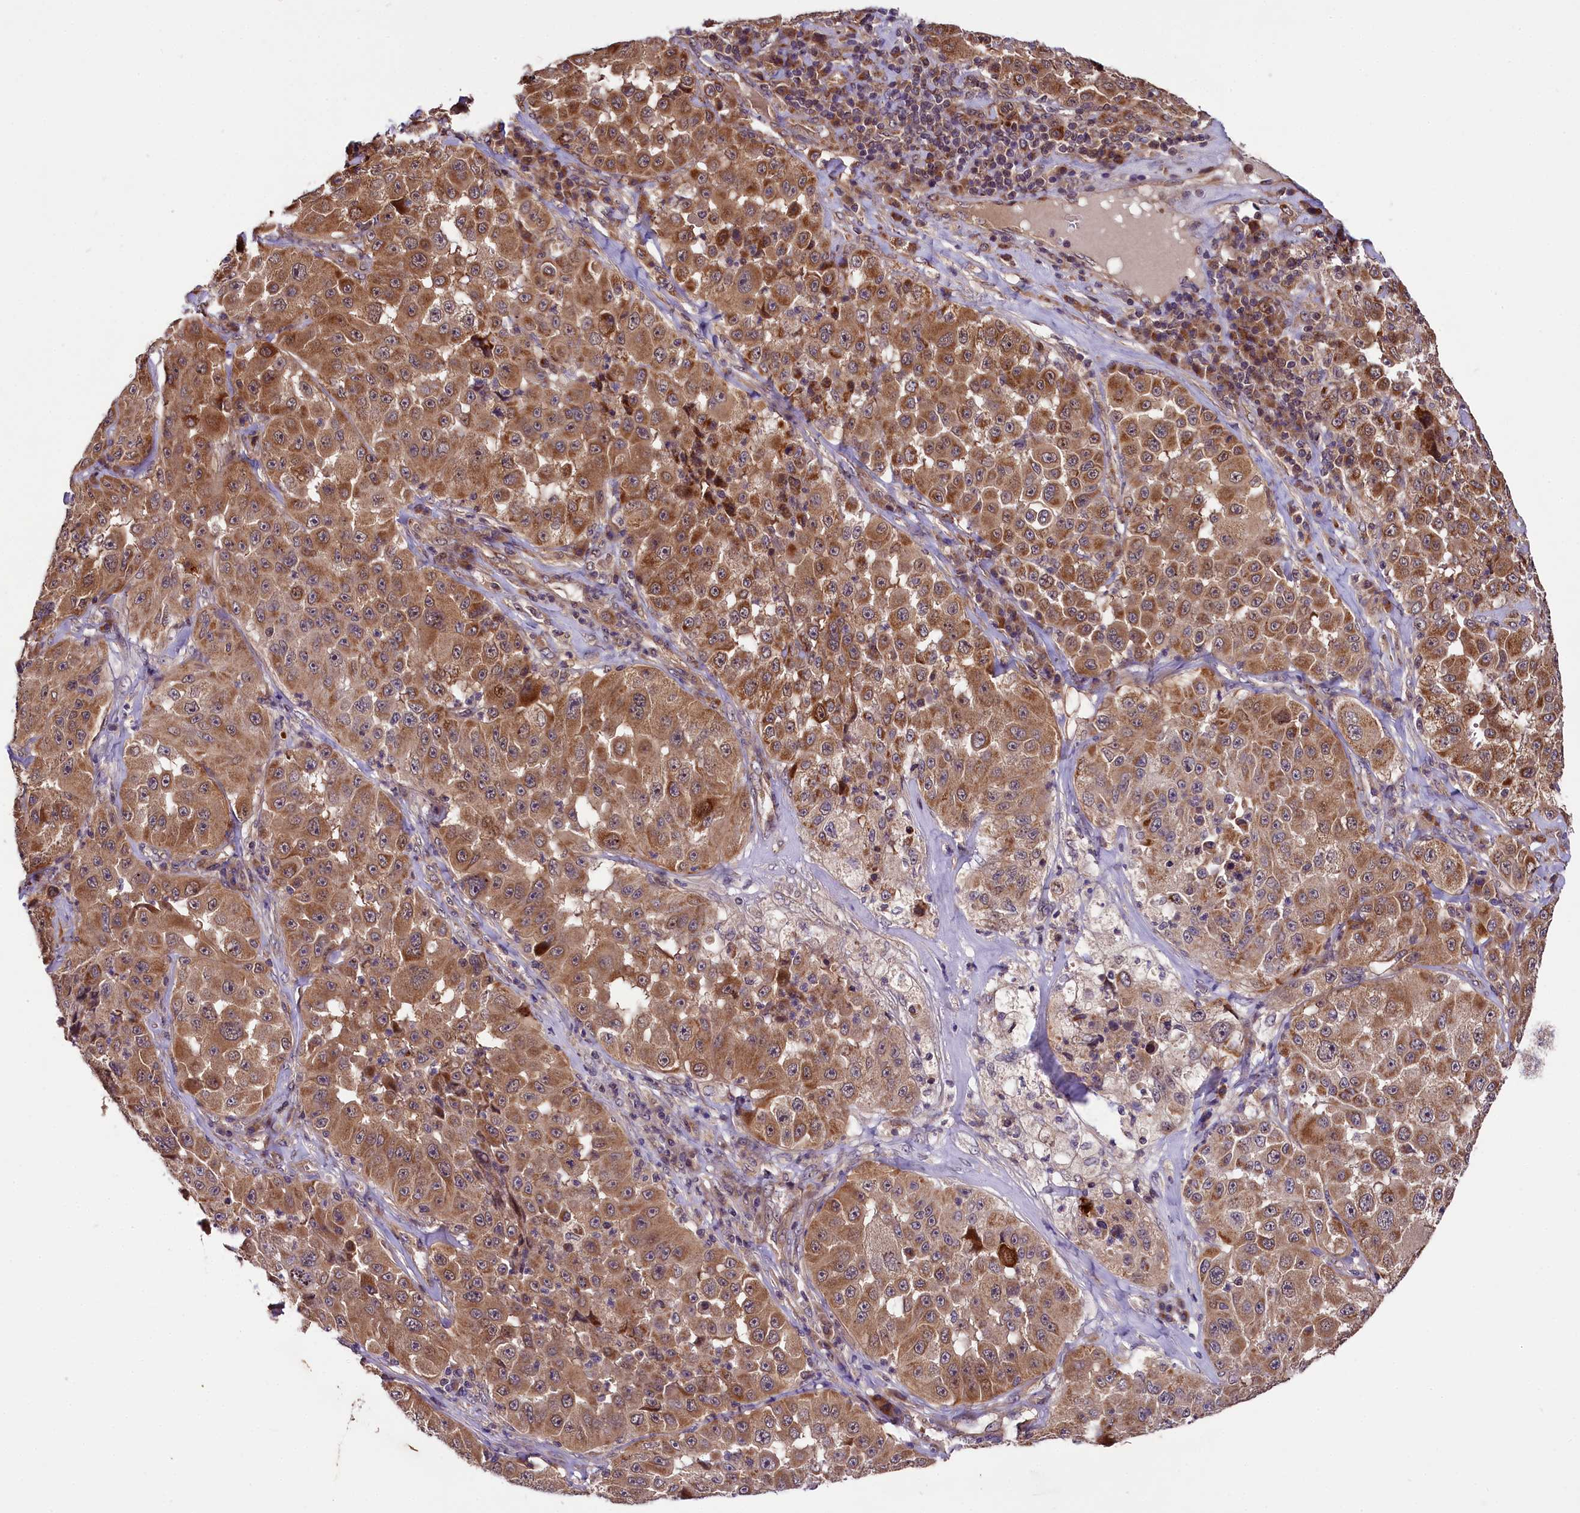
{"staining": {"intensity": "moderate", "quantity": ">75%", "location": "cytoplasmic/membranous"}, "tissue": "melanoma", "cell_type": "Tumor cells", "image_type": "cancer", "snomed": [{"axis": "morphology", "description": "Malignant melanoma, Metastatic site"}, {"axis": "topography", "description": "Lymph node"}], "caption": "A histopathology image of malignant melanoma (metastatic site) stained for a protein exhibits moderate cytoplasmic/membranous brown staining in tumor cells. (Stains: DAB (3,3'-diaminobenzidine) in brown, nuclei in blue, Microscopy: brightfield microscopy at high magnification).", "gene": "DOHH", "patient": {"sex": "male", "age": 62}}